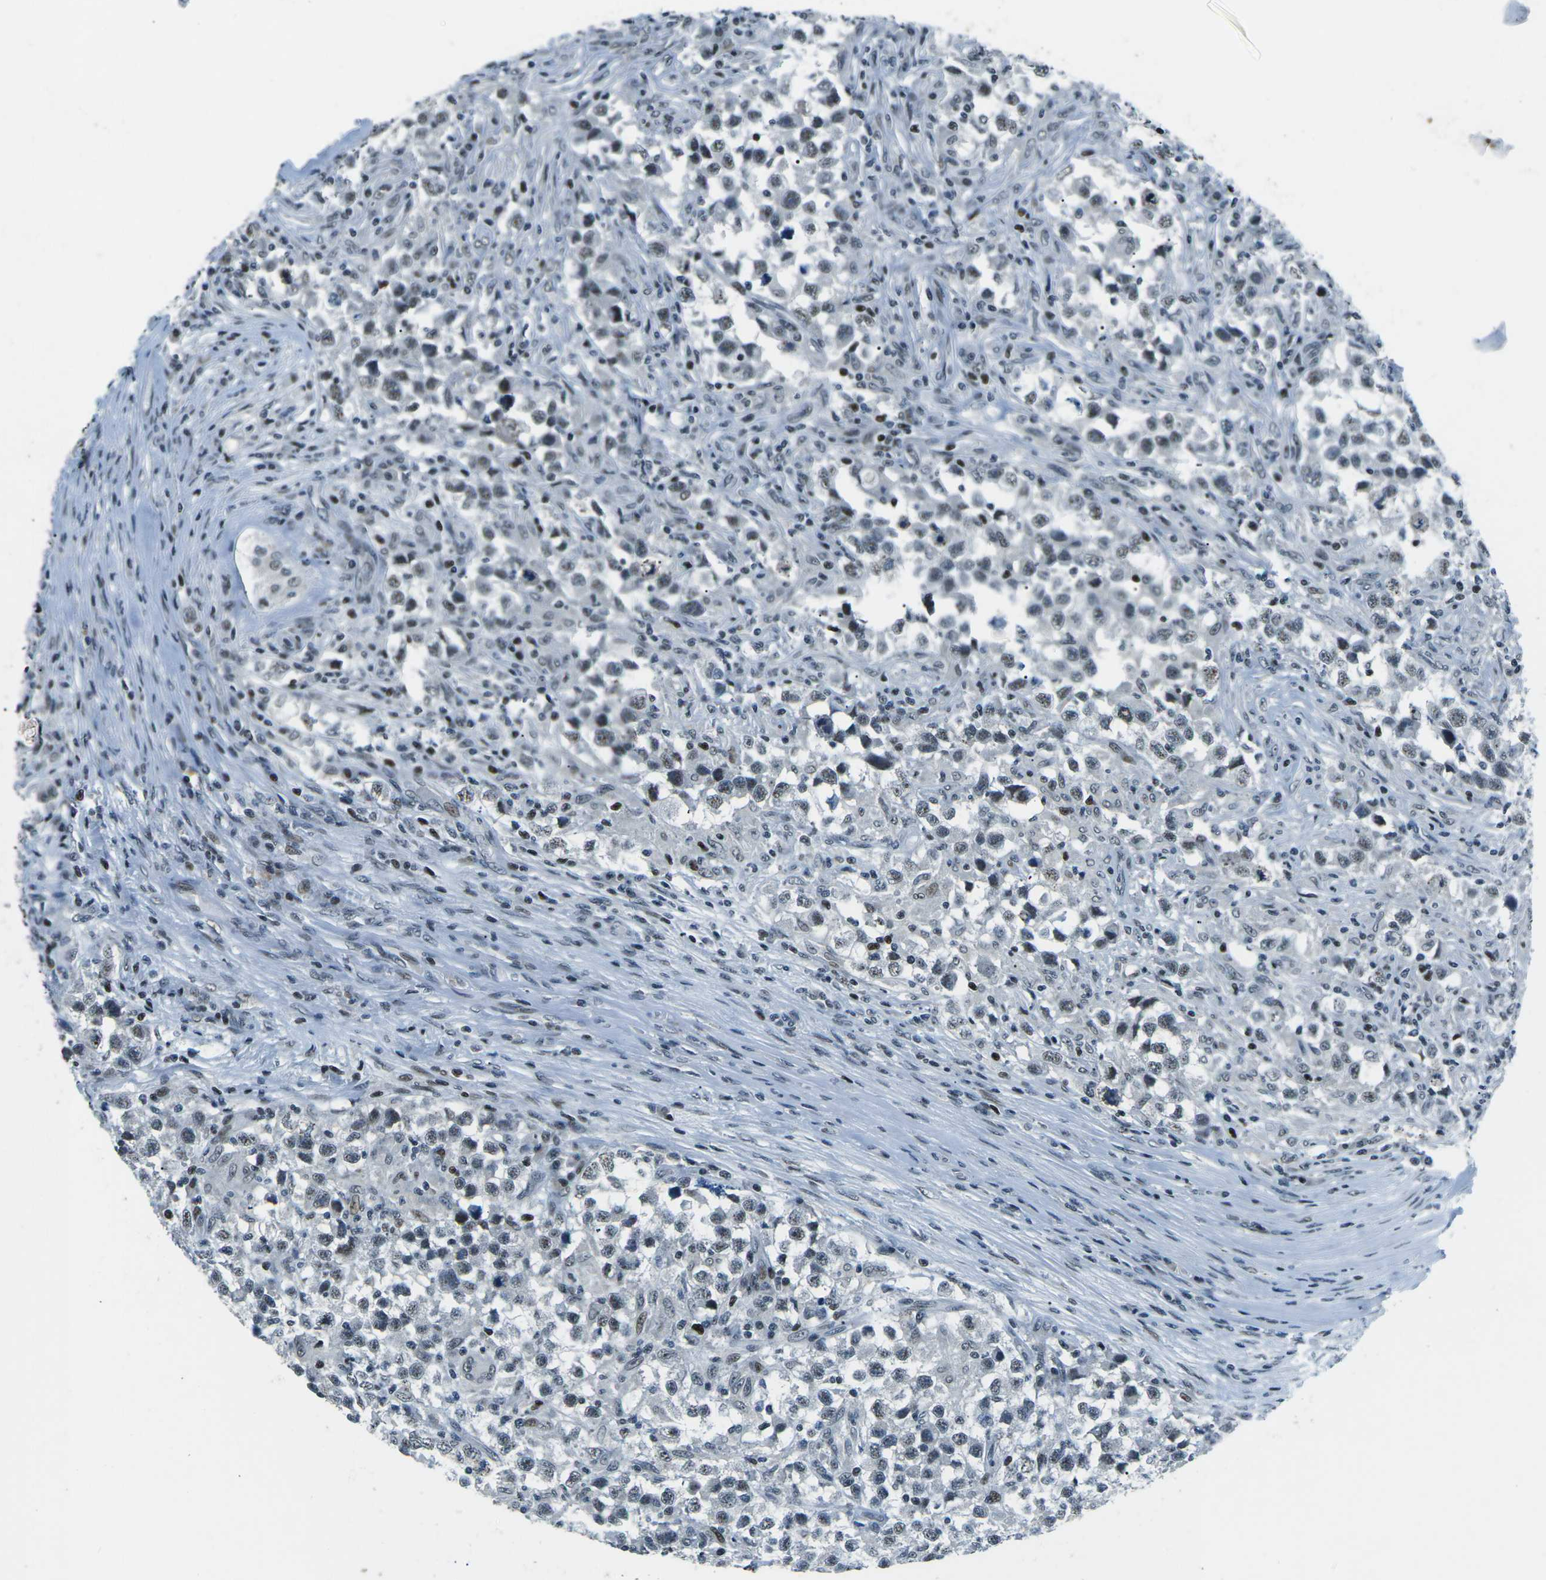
{"staining": {"intensity": "weak", "quantity": ">75%", "location": "nuclear"}, "tissue": "testis cancer", "cell_type": "Tumor cells", "image_type": "cancer", "snomed": [{"axis": "morphology", "description": "Carcinoma, Embryonal, NOS"}, {"axis": "topography", "description": "Testis"}], "caption": "A photomicrograph showing weak nuclear expression in approximately >75% of tumor cells in testis cancer (embryonal carcinoma), as visualized by brown immunohistochemical staining.", "gene": "RBL2", "patient": {"sex": "male", "age": 21}}